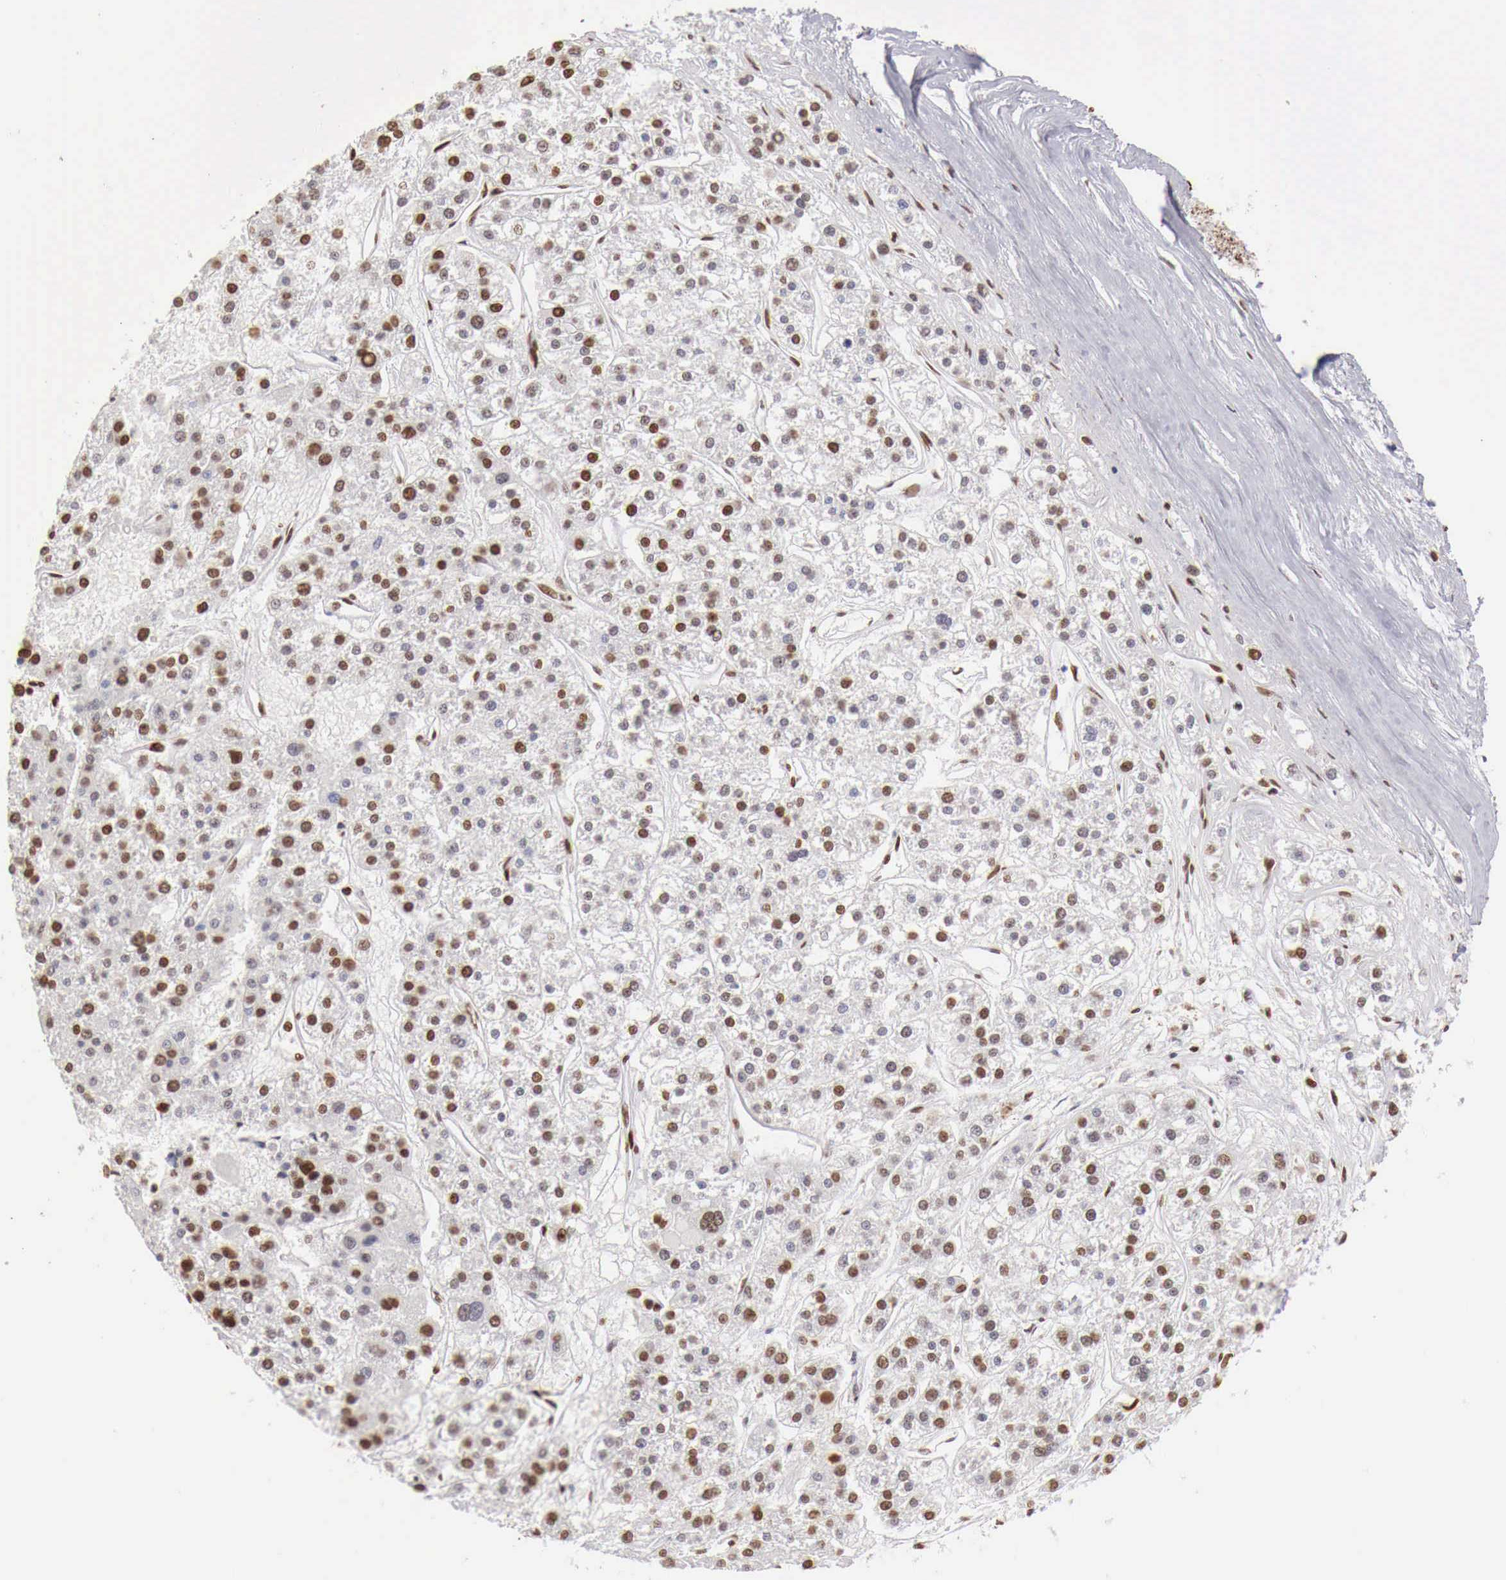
{"staining": {"intensity": "strong", "quantity": ">75%", "location": "nuclear"}, "tissue": "liver cancer", "cell_type": "Tumor cells", "image_type": "cancer", "snomed": [{"axis": "morphology", "description": "Carcinoma, Hepatocellular, NOS"}, {"axis": "topography", "description": "Liver"}], "caption": "Immunohistochemistry (IHC) histopathology image of neoplastic tissue: human liver hepatocellular carcinoma stained using immunohistochemistry reveals high levels of strong protein expression localized specifically in the nuclear of tumor cells, appearing as a nuclear brown color.", "gene": "DKC1", "patient": {"sex": "female", "age": 85}}